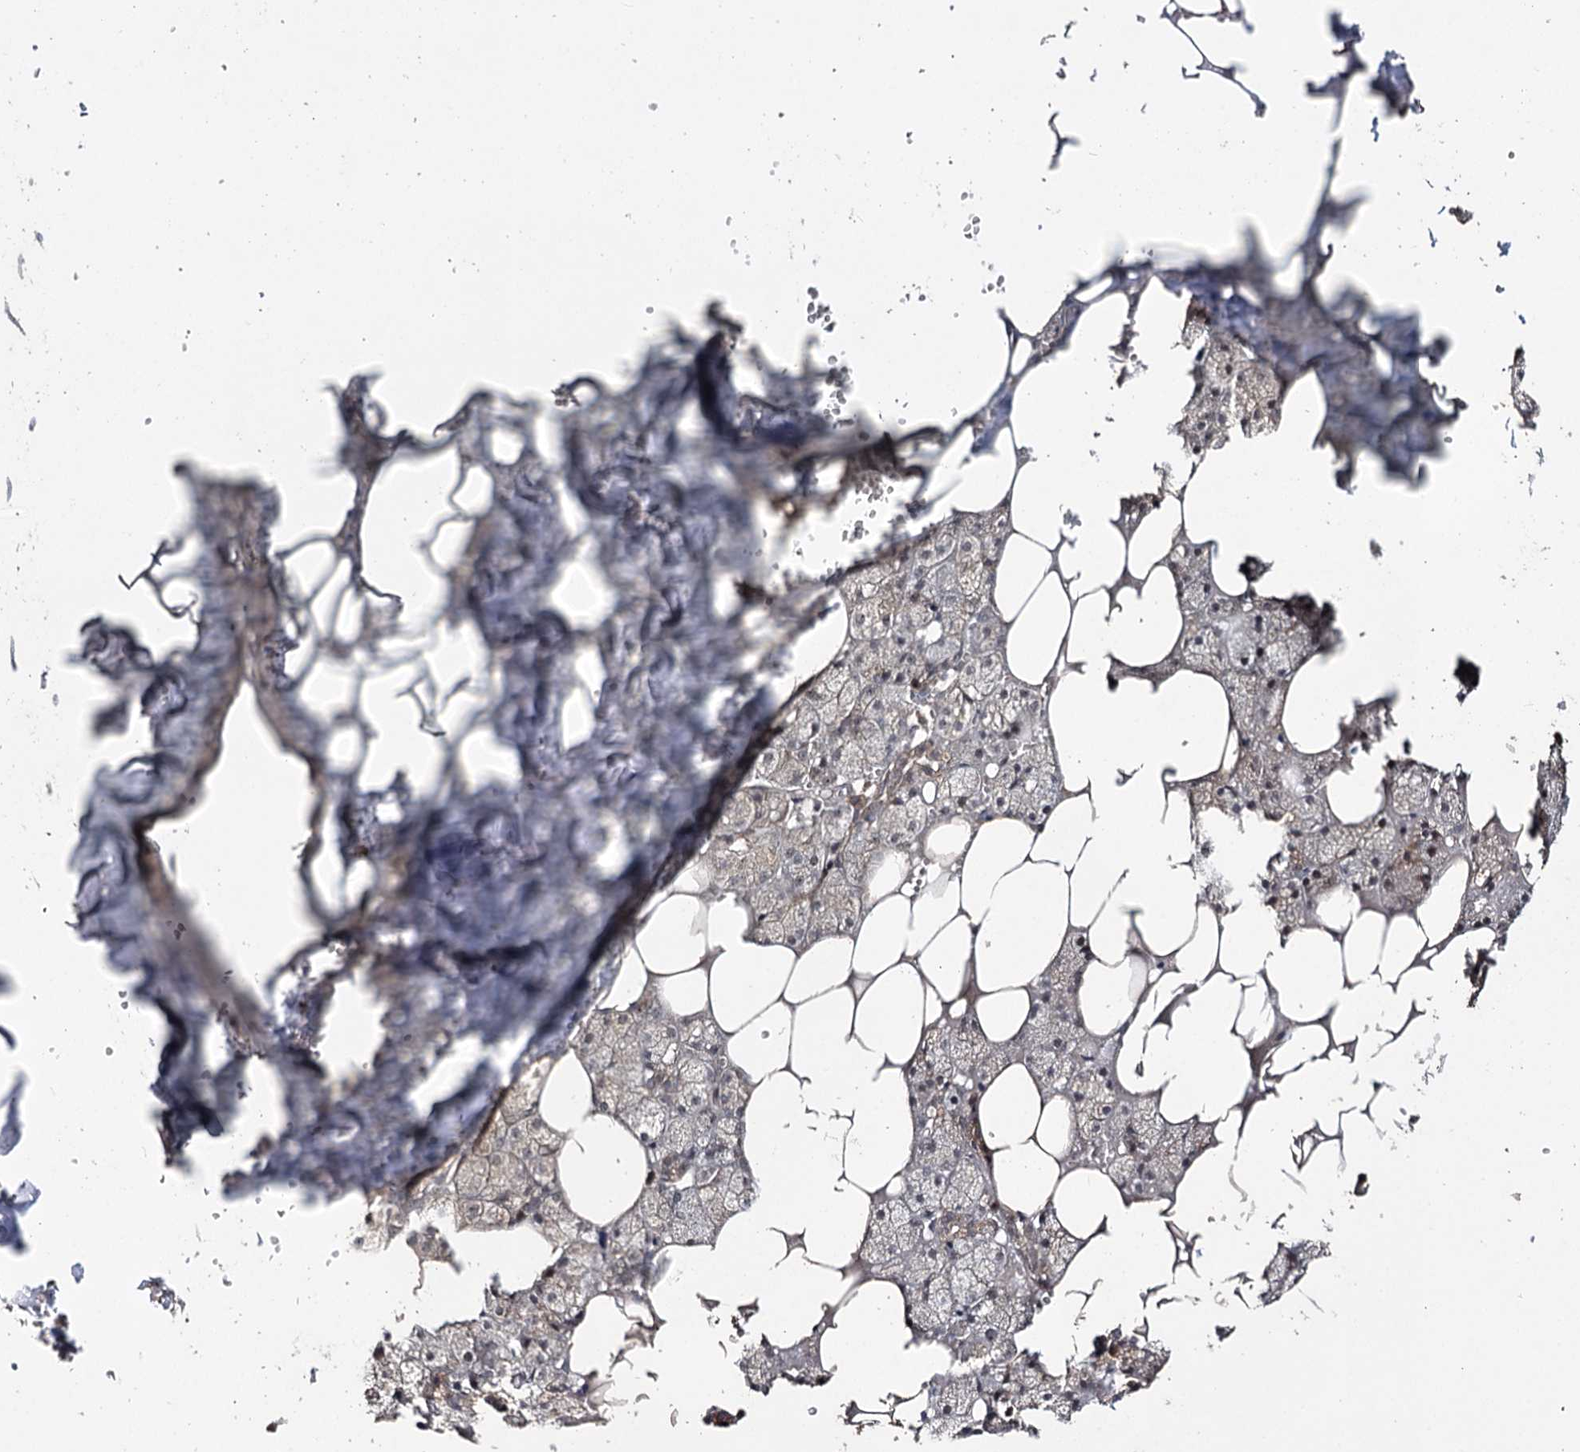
{"staining": {"intensity": "moderate", "quantity": ">75%", "location": "cytoplasmic/membranous,nuclear"}, "tissue": "salivary gland", "cell_type": "Glandular cells", "image_type": "normal", "snomed": [{"axis": "morphology", "description": "Normal tissue, NOS"}, {"axis": "topography", "description": "Salivary gland"}], "caption": "Protein staining of benign salivary gland reveals moderate cytoplasmic/membranous,nuclear staining in about >75% of glandular cells.", "gene": "MKNK2", "patient": {"sex": "male", "age": 62}}